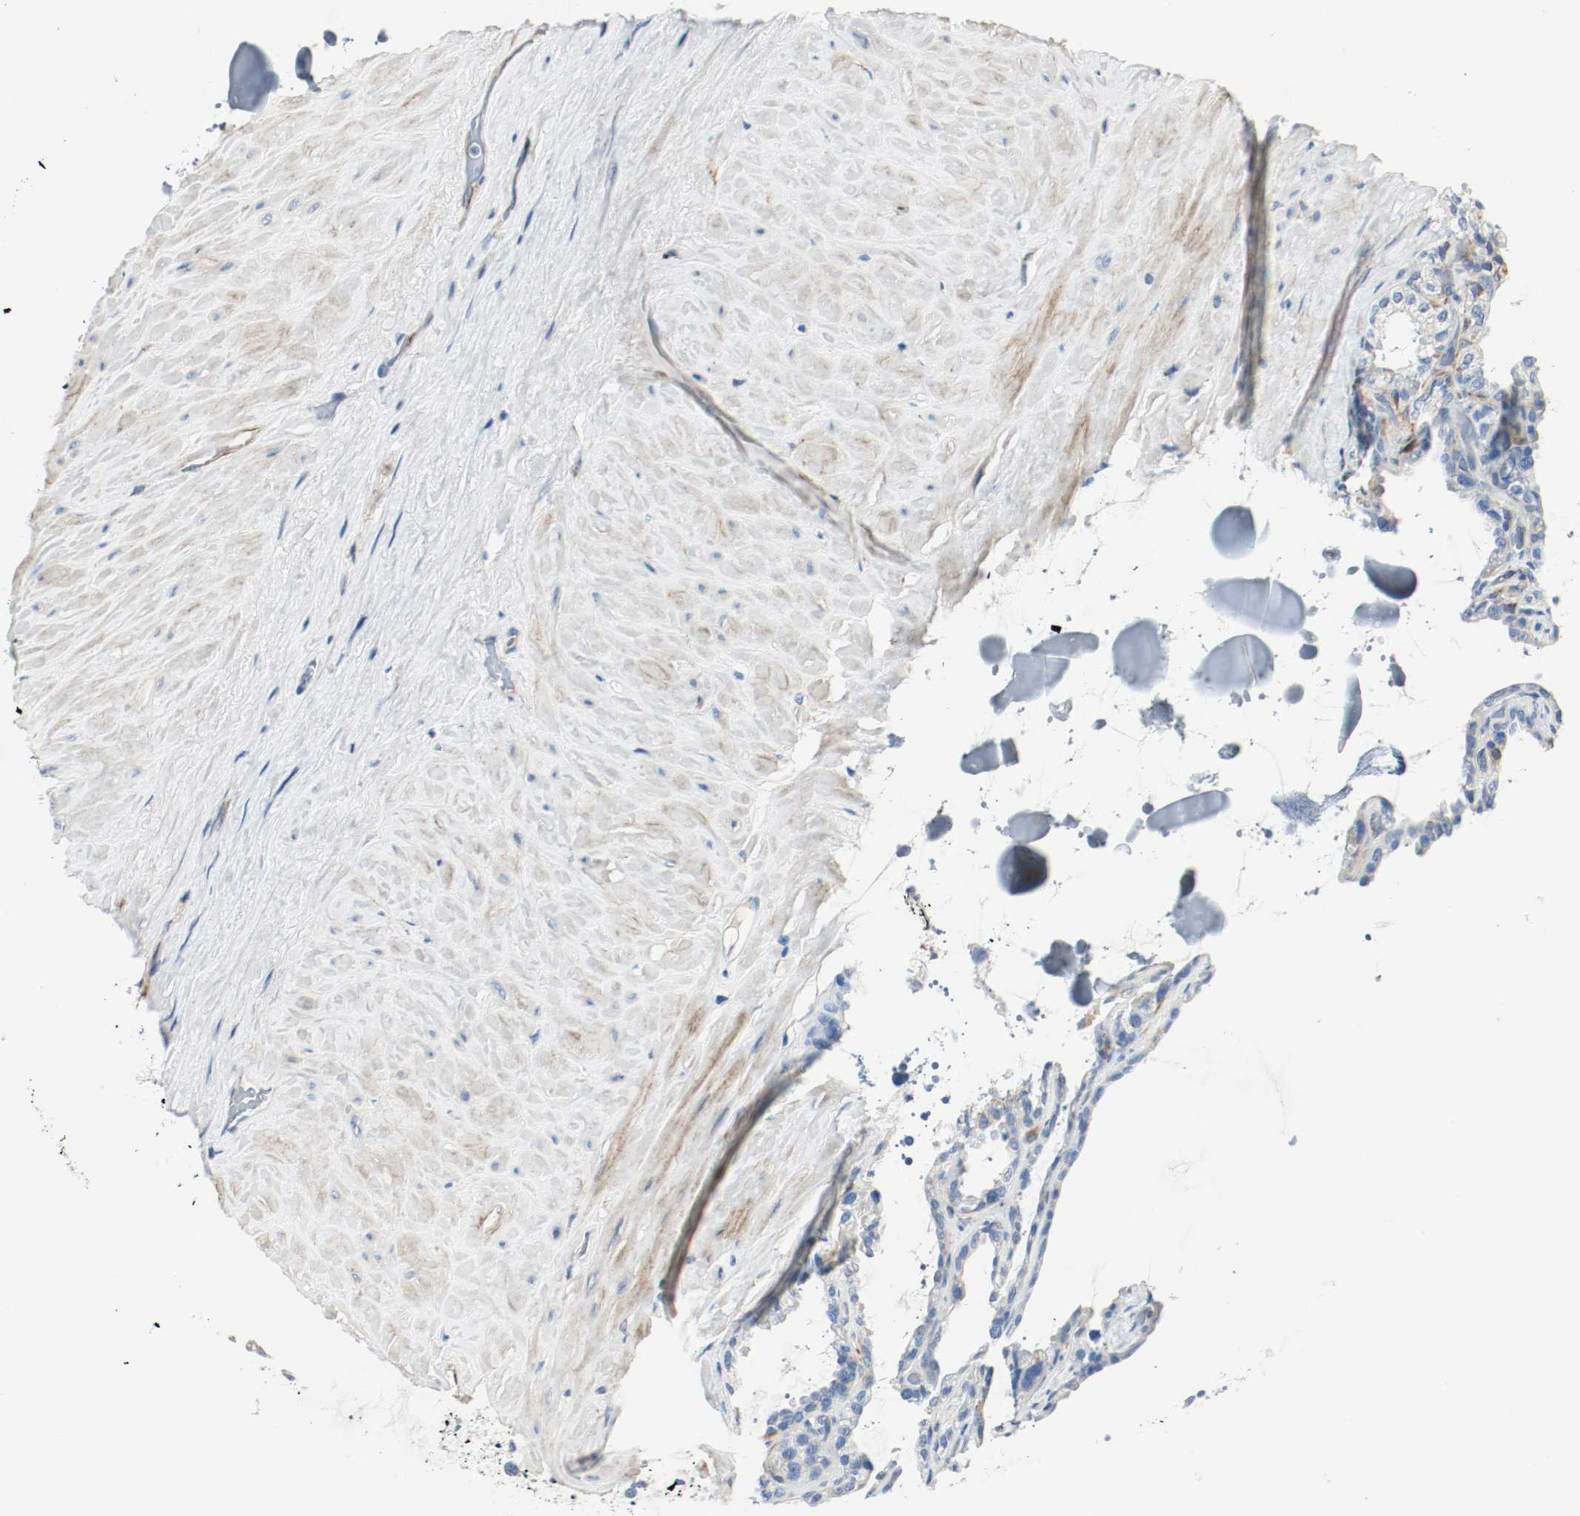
{"staining": {"intensity": "negative", "quantity": "none", "location": "none"}, "tissue": "seminal vesicle", "cell_type": "Glandular cells", "image_type": "normal", "snomed": [{"axis": "morphology", "description": "Normal tissue, NOS"}, {"axis": "morphology", "description": "Inflammation, NOS"}, {"axis": "topography", "description": "Urinary bladder"}, {"axis": "topography", "description": "Prostate"}, {"axis": "topography", "description": "Seminal veicle"}], "caption": "The photomicrograph exhibits no significant staining in glandular cells of seminal vesicle. (DAB immunohistochemistry (IHC) visualized using brightfield microscopy, high magnification).", "gene": "LAMB1", "patient": {"sex": "male", "age": 82}}